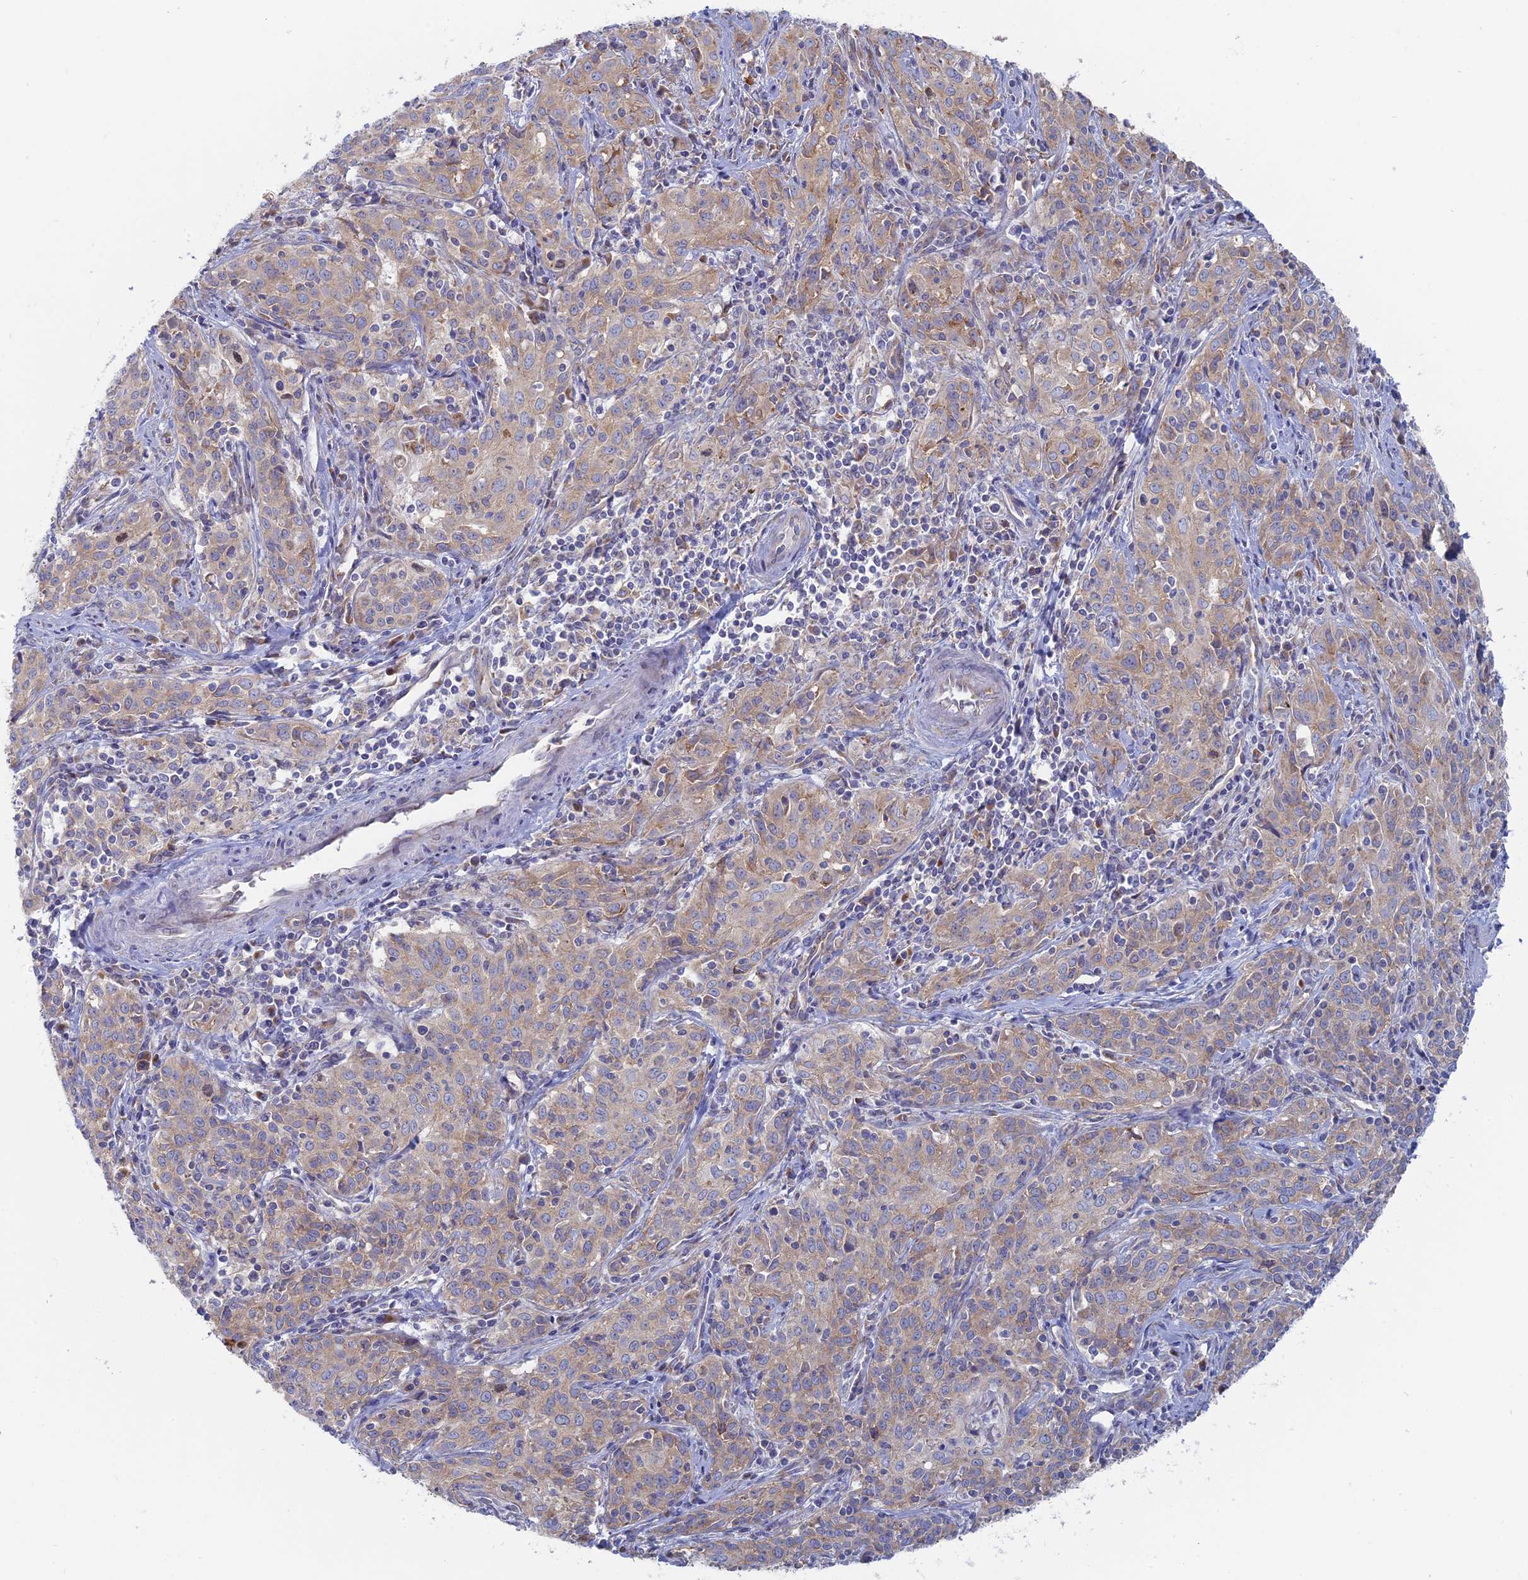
{"staining": {"intensity": "weak", "quantity": "<25%", "location": "cytoplasmic/membranous"}, "tissue": "cervical cancer", "cell_type": "Tumor cells", "image_type": "cancer", "snomed": [{"axis": "morphology", "description": "Squamous cell carcinoma, NOS"}, {"axis": "topography", "description": "Cervix"}], "caption": "The image exhibits no staining of tumor cells in cervical cancer (squamous cell carcinoma).", "gene": "TBC1D30", "patient": {"sex": "female", "age": 57}}